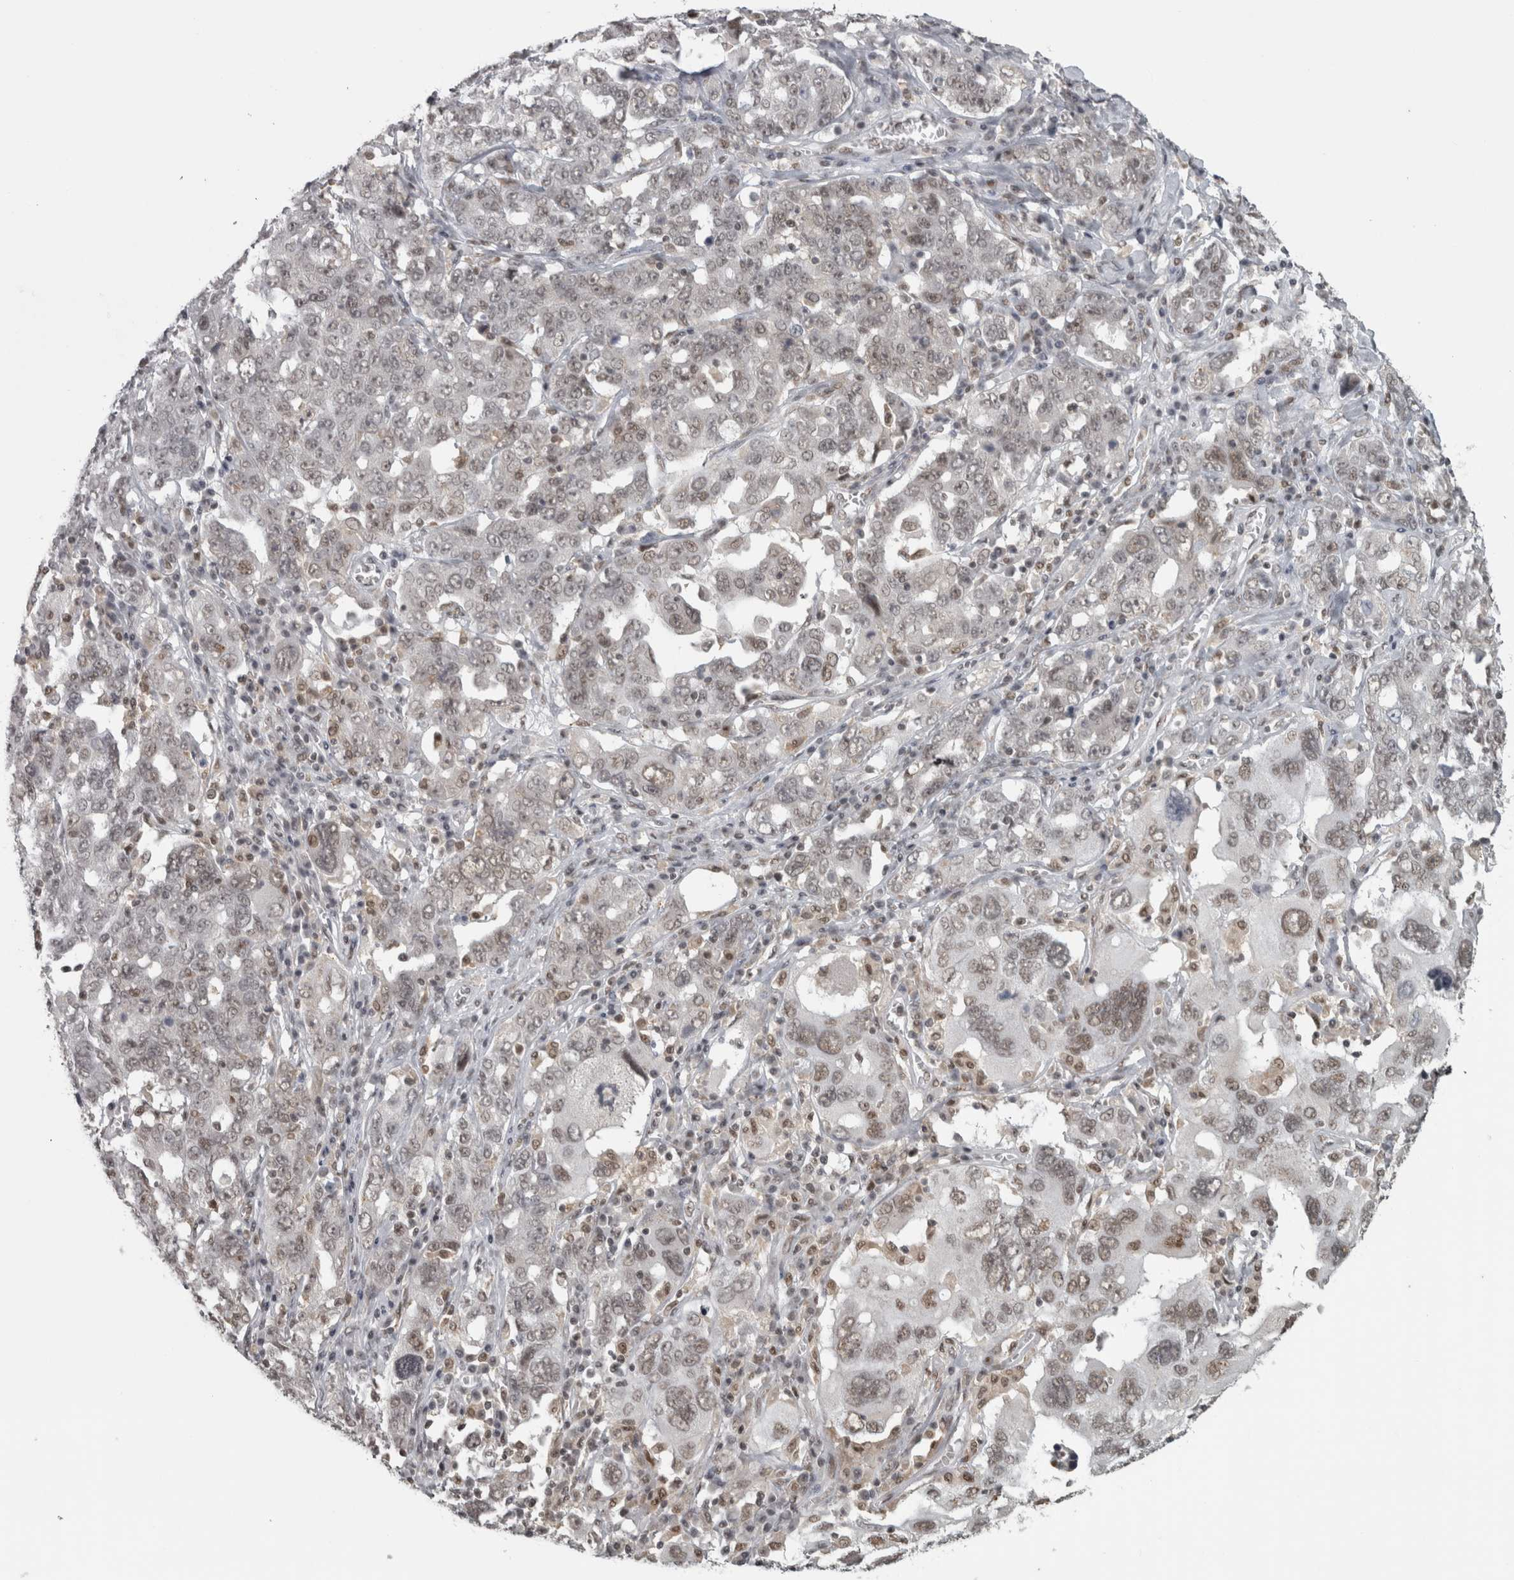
{"staining": {"intensity": "weak", "quantity": "25%-75%", "location": "nuclear"}, "tissue": "ovarian cancer", "cell_type": "Tumor cells", "image_type": "cancer", "snomed": [{"axis": "morphology", "description": "Carcinoma, endometroid"}, {"axis": "topography", "description": "Ovary"}], "caption": "Protein staining exhibits weak nuclear positivity in approximately 25%-75% of tumor cells in ovarian cancer (endometroid carcinoma).", "gene": "MICU3", "patient": {"sex": "female", "age": 62}}